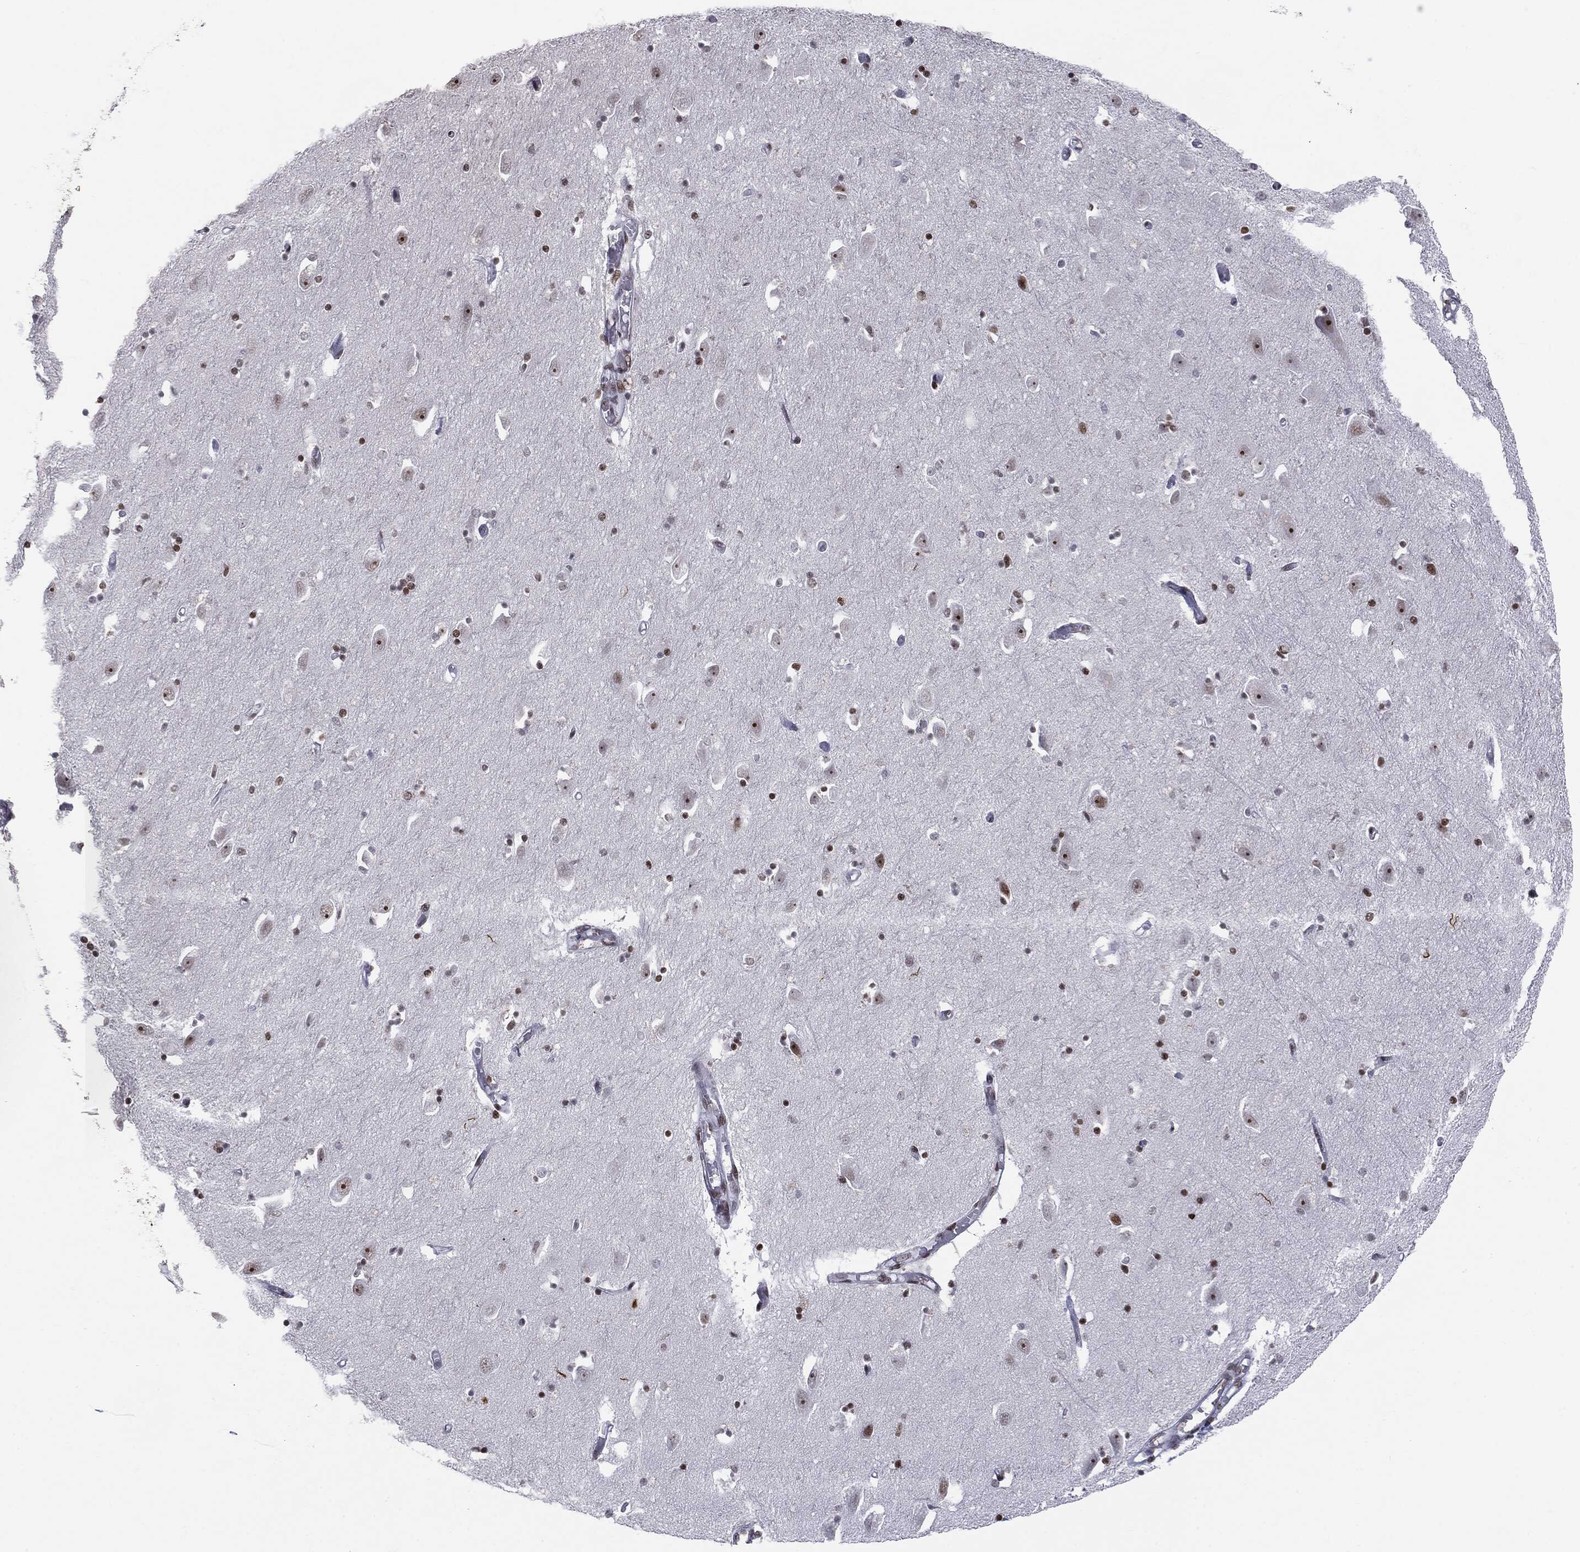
{"staining": {"intensity": "strong", "quantity": "25%-75%", "location": "nuclear"}, "tissue": "hippocampus", "cell_type": "Glial cells", "image_type": "normal", "snomed": [{"axis": "morphology", "description": "Normal tissue, NOS"}, {"axis": "topography", "description": "Lateral ventricle wall"}, {"axis": "topography", "description": "Hippocampus"}], "caption": "The histopathology image displays immunohistochemical staining of normal hippocampus. There is strong nuclear positivity is identified in about 25%-75% of glial cells. (brown staining indicates protein expression, while blue staining denotes nuclei).", "gene": "MDC1", "patient": {"sex": "female", "age": 63}}